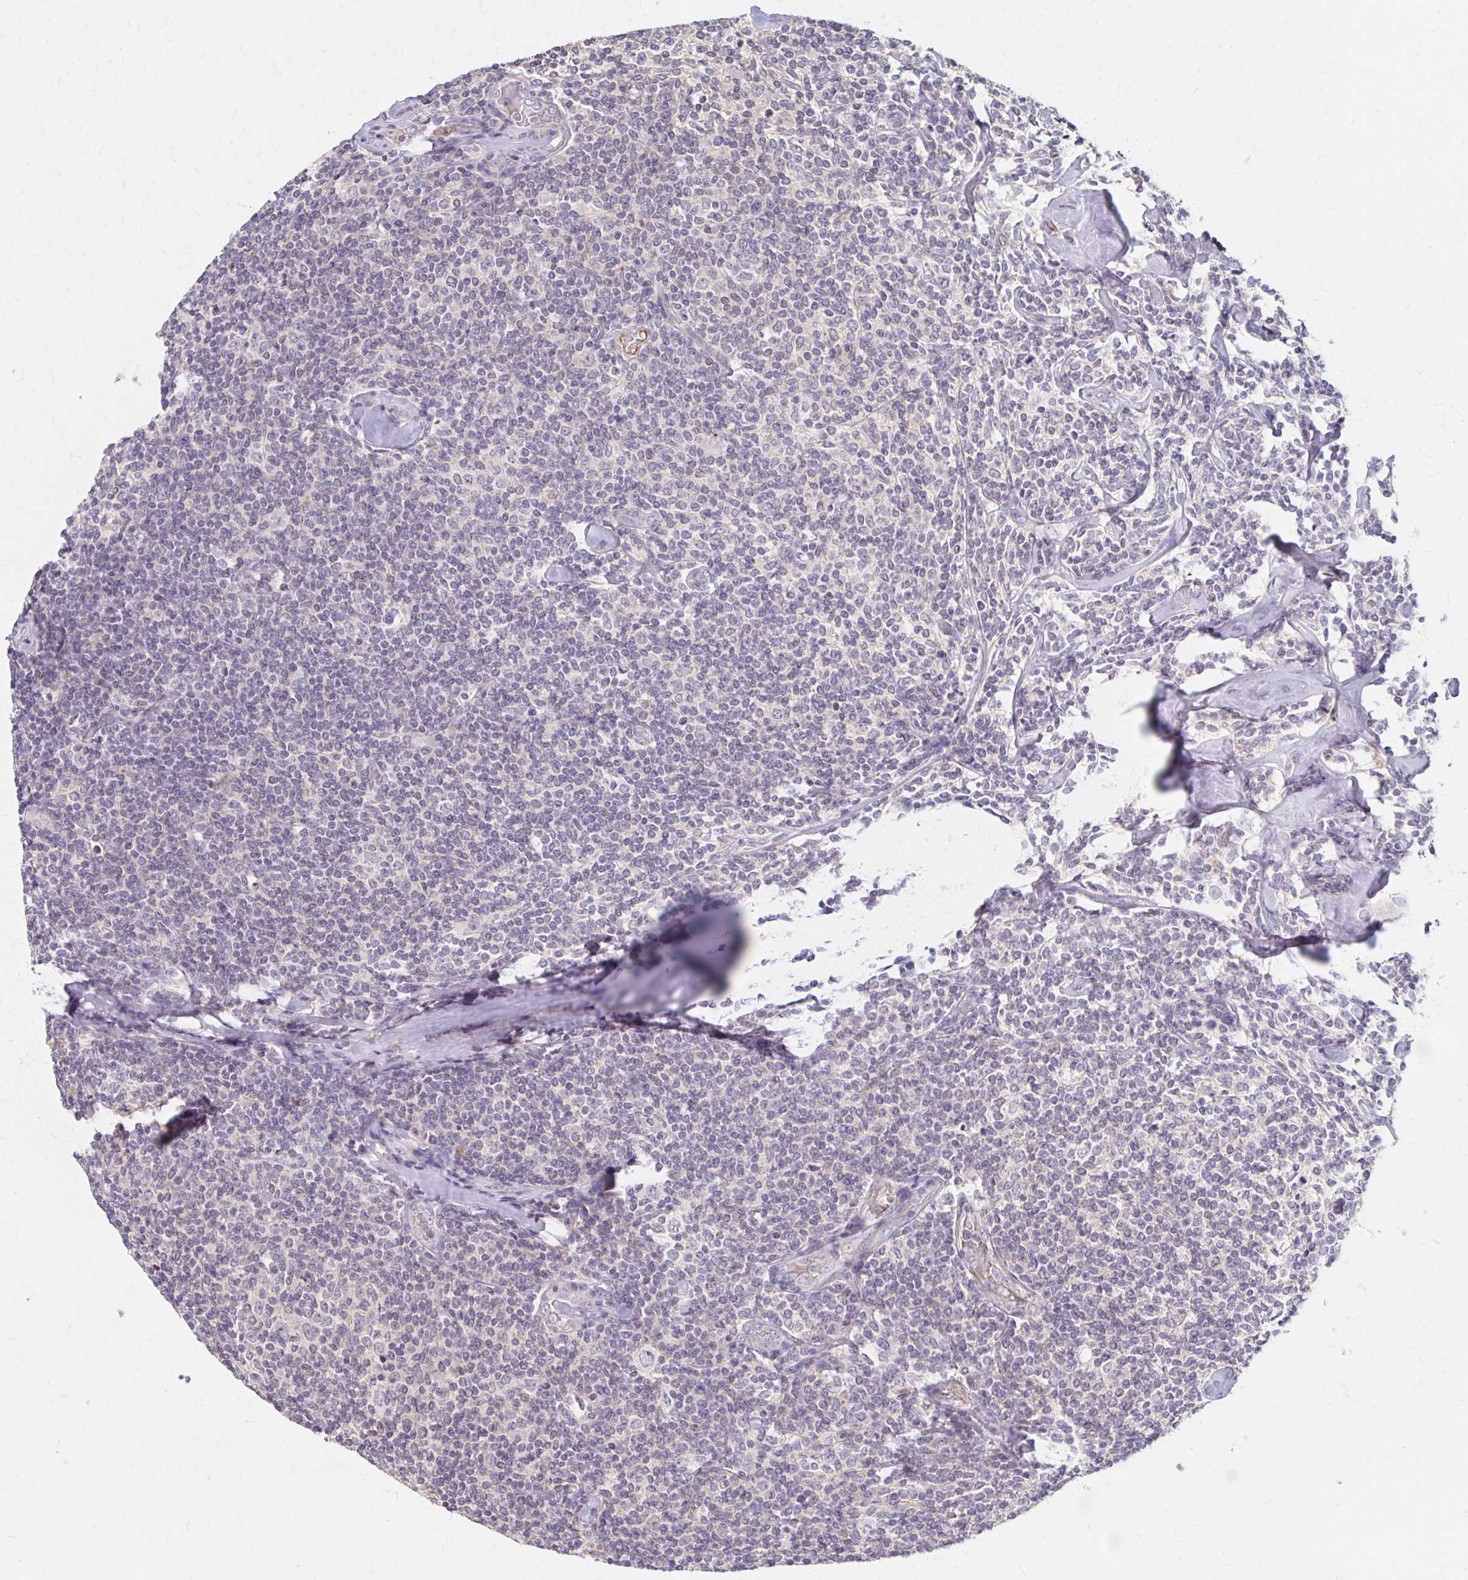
{"staining": {"intensity": "negative", "quantity": "none", "location": "none"}, "tissue": "lymphoma", "cell_type": "Tumor cells", "image_type": "cancer", "snomed": [{"axis": "morphology", "description": "Malignant lymphoma, non-Hodgkin's type, Low grade"}, {"axis": "topography", "description": "Lymph node"}], "caption": "Human low-grade malignant lymphoma, non-Hodgkin's type stained for a protein using immunohistochemistry displays no positivity in tumor cells.", "gene": "HMGCS2", "patient": {"sex": "female", "age": 56}}